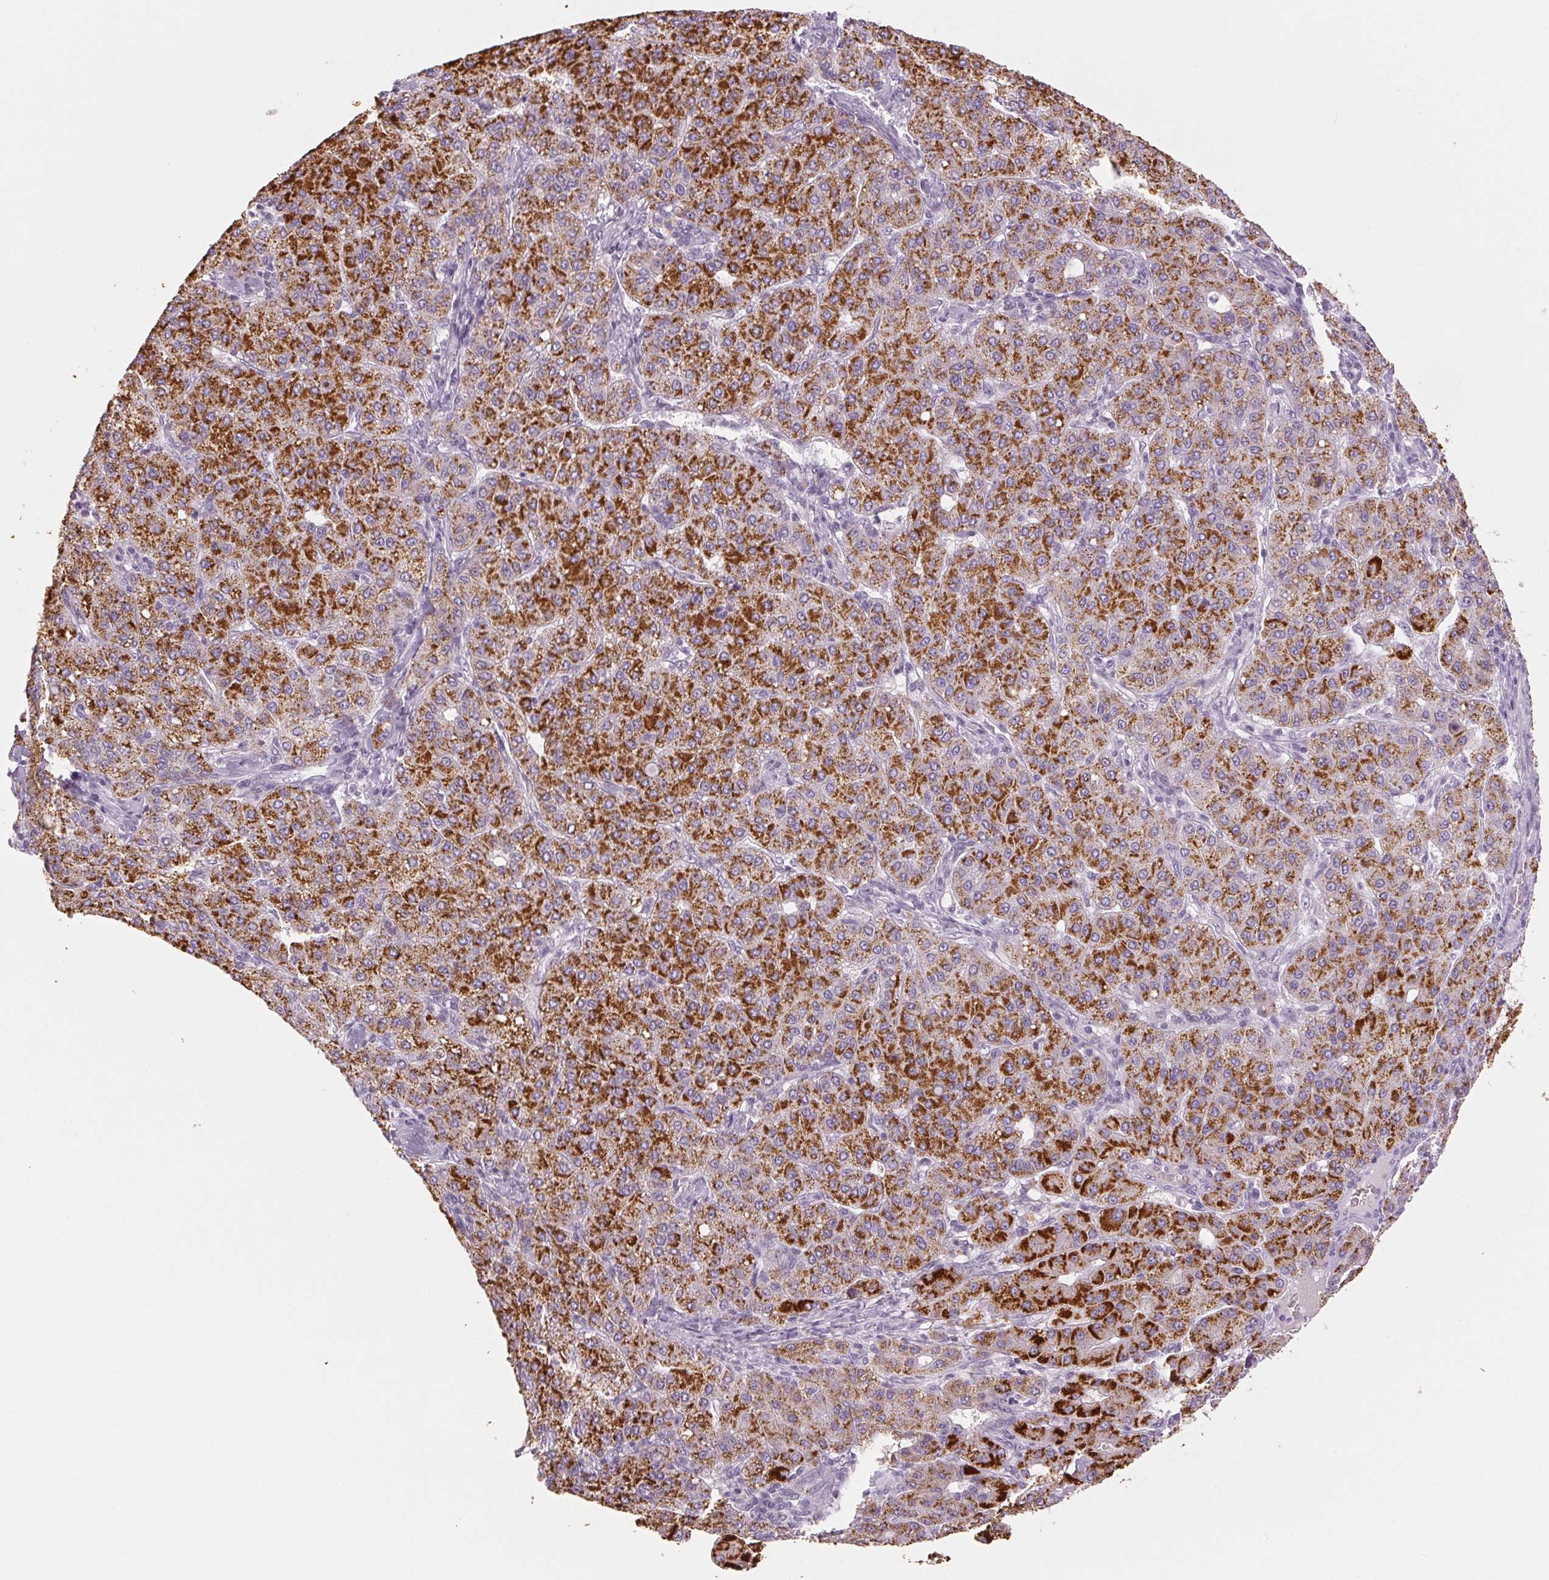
{"staining": {"intensity": "strong", "quantity": ">75%", "location": "cytoplasmic/membranous"}, "tissue": "liver cancer", "cell_type": "Tumor cells", "image_type": "cancer", "snomed": [{"axis": "morphology", "description": "Carcinoma, Hepatocellular, NOS"}, {"axis": "topography", "description": "Liver"}], "caption": "This is an image of IHC staining of hepatocellular carcinoma (liver), which shows strong expression in the cytoplasmic/membranous of tumor cells.", "gene": "EHHADH", "patient": {"sex": "male", "age": 65}}